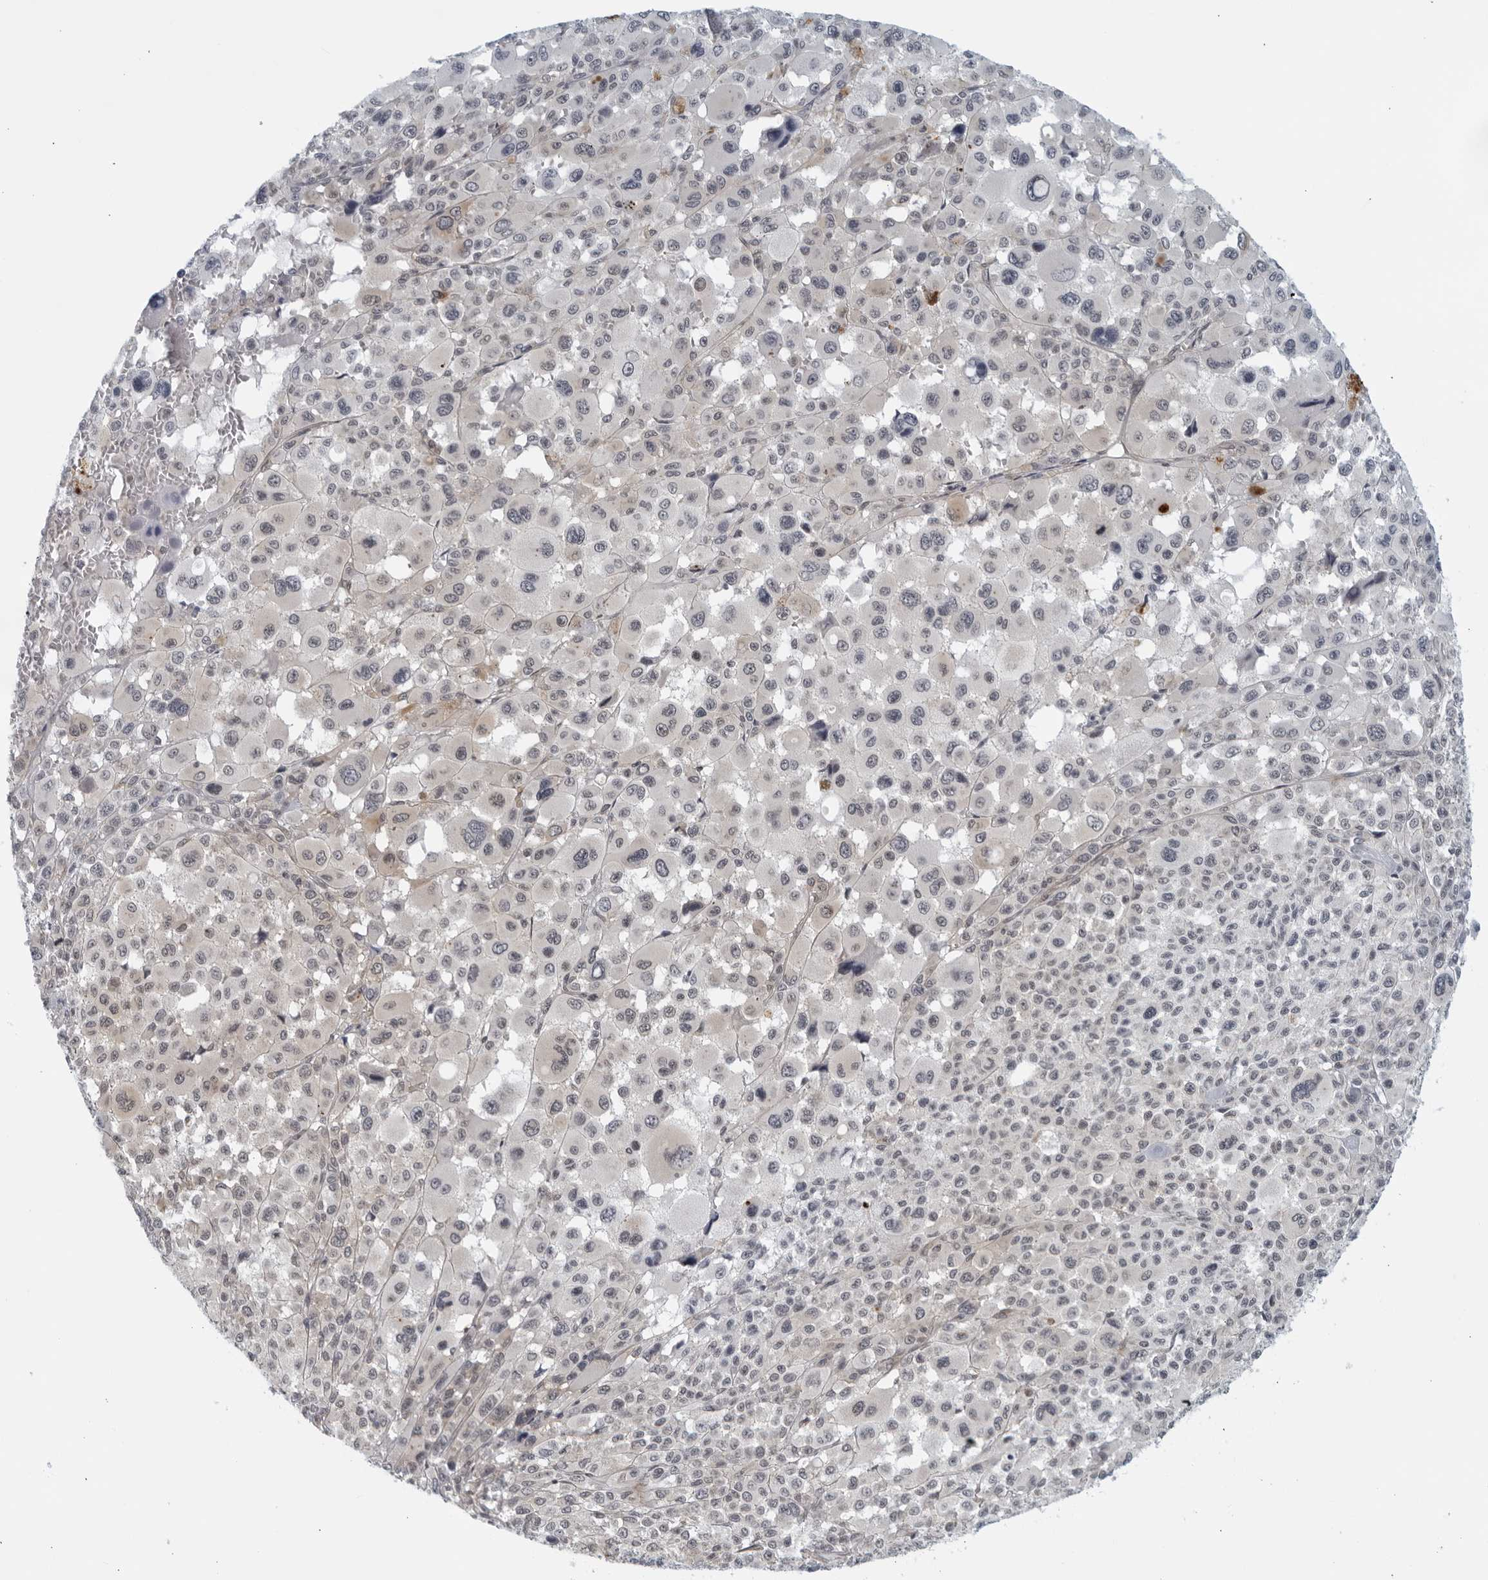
{"staining": {"intensity": "negative", "quantity": "none", "location": "none"}, "tissue": "melanoma", "cell_type": "Tumor cells", "image_type": "cancer", "snomed": [{"axis": "morphology", "description": "Malignant melanoma, Metastatic site"}, {"axis": "topography", "description": "Skin"}], "caption": "Immunohistochemistry image of neoplastic tissue: human malignant melanoma (metastatic site) stained with DAB shows no significant protein expression in tumor cells. (DAB immunohistochemistry (IHC) visualized using brightfield microscopy, high magnification).", "gene": "RC3H1", "patient": {"sex": "female", "age": 74}}